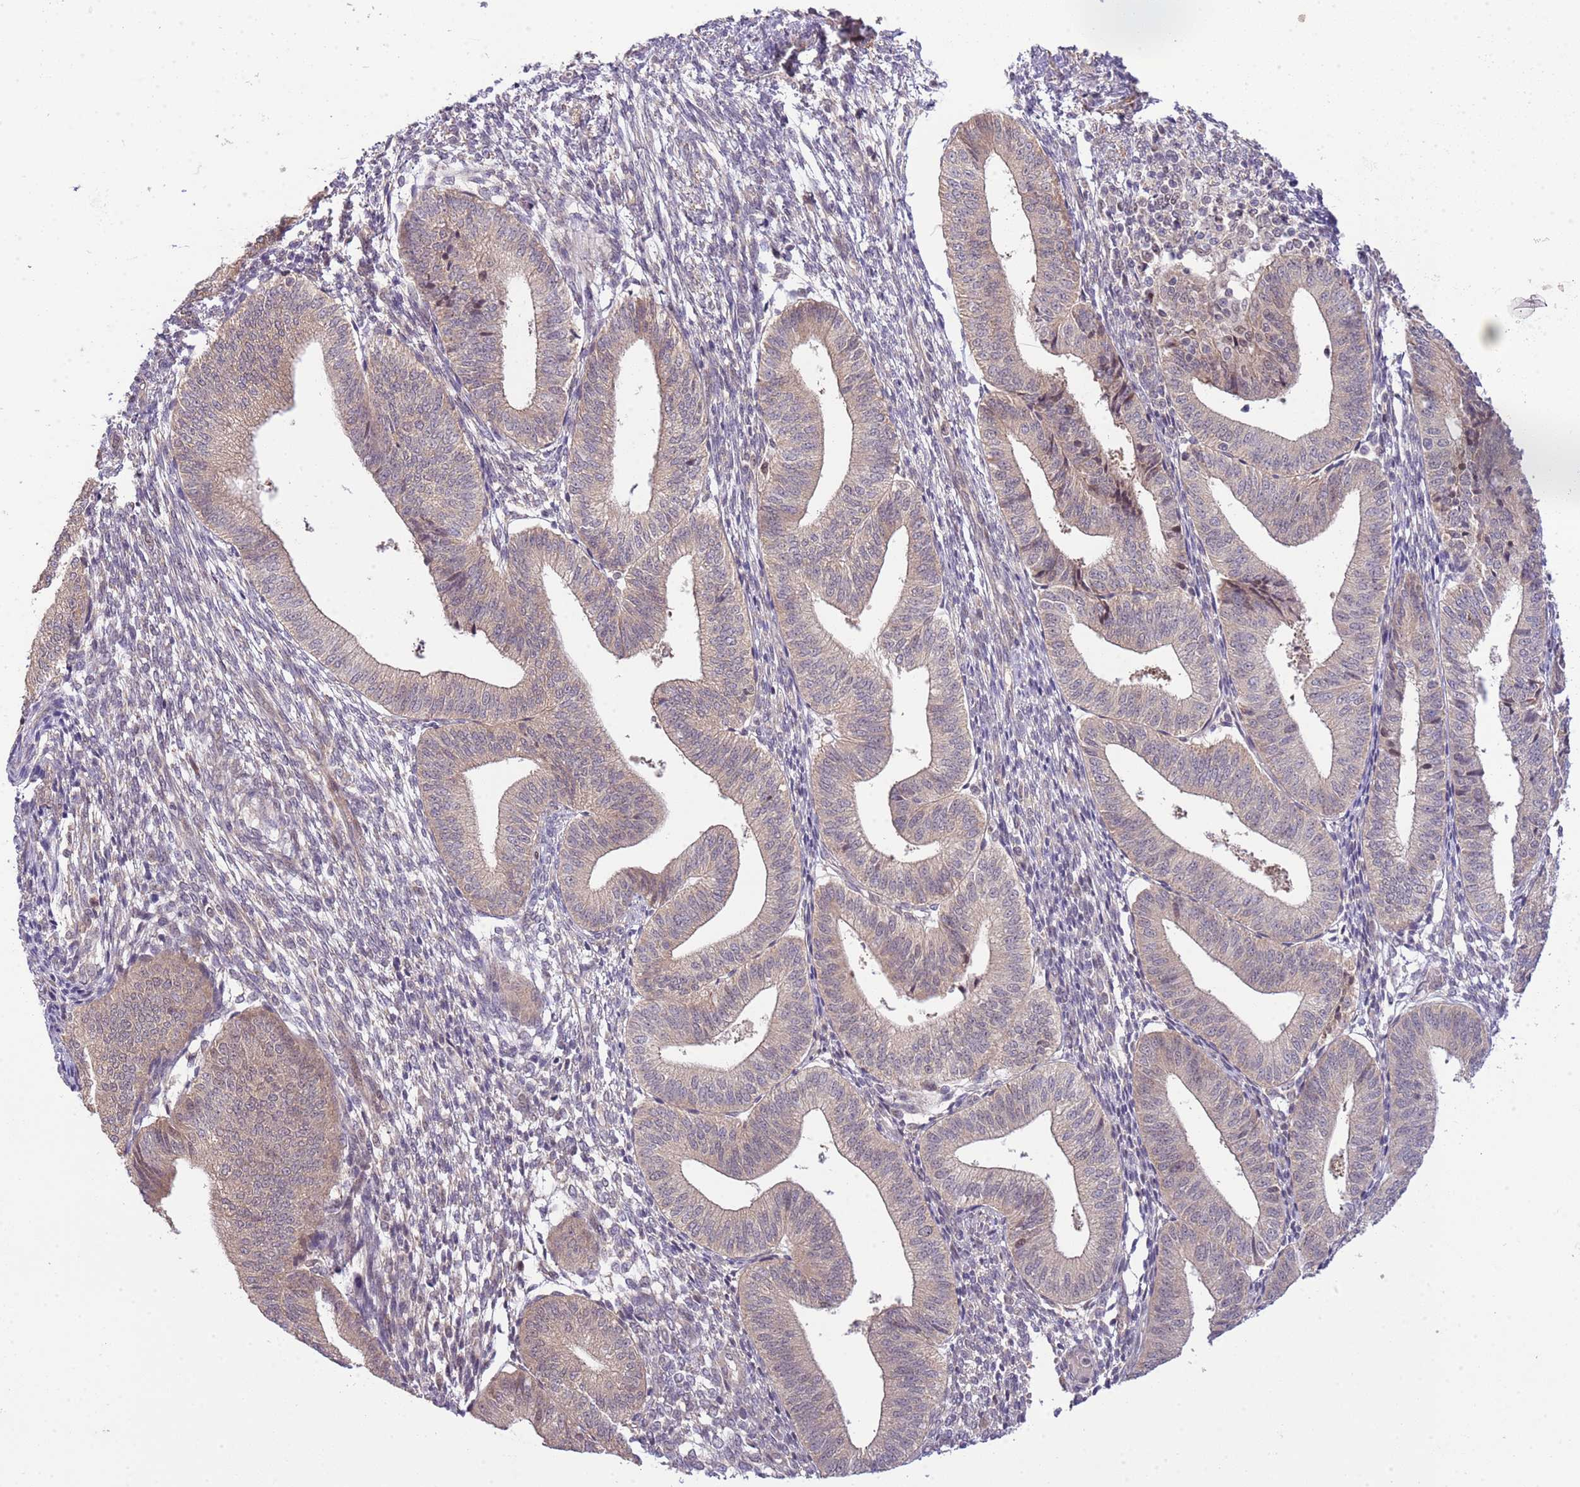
{"staining": {"intensity": "negative", "quantity": "none", "location": "none"}, "tissue": "endometrium", "cell_type": "Cells in endometrial stroma", "image_type": "normal", "snomed": [{"axis": "morphology", "description": "Normal tissue, NOS"}, {"axis": "topography", "description": "Endometrium"}], "caption": "Histopathology image shows no significant protein expression in cells in endometrial stroma of unremarkable endometrium. (Stains: DAB immunohistochemistry with hematoxylin counter stain, Microscopy: brightfield microscopy at high magnification).", "gene": "CHD1", "patient": {"sex": "female", "age": 34}}